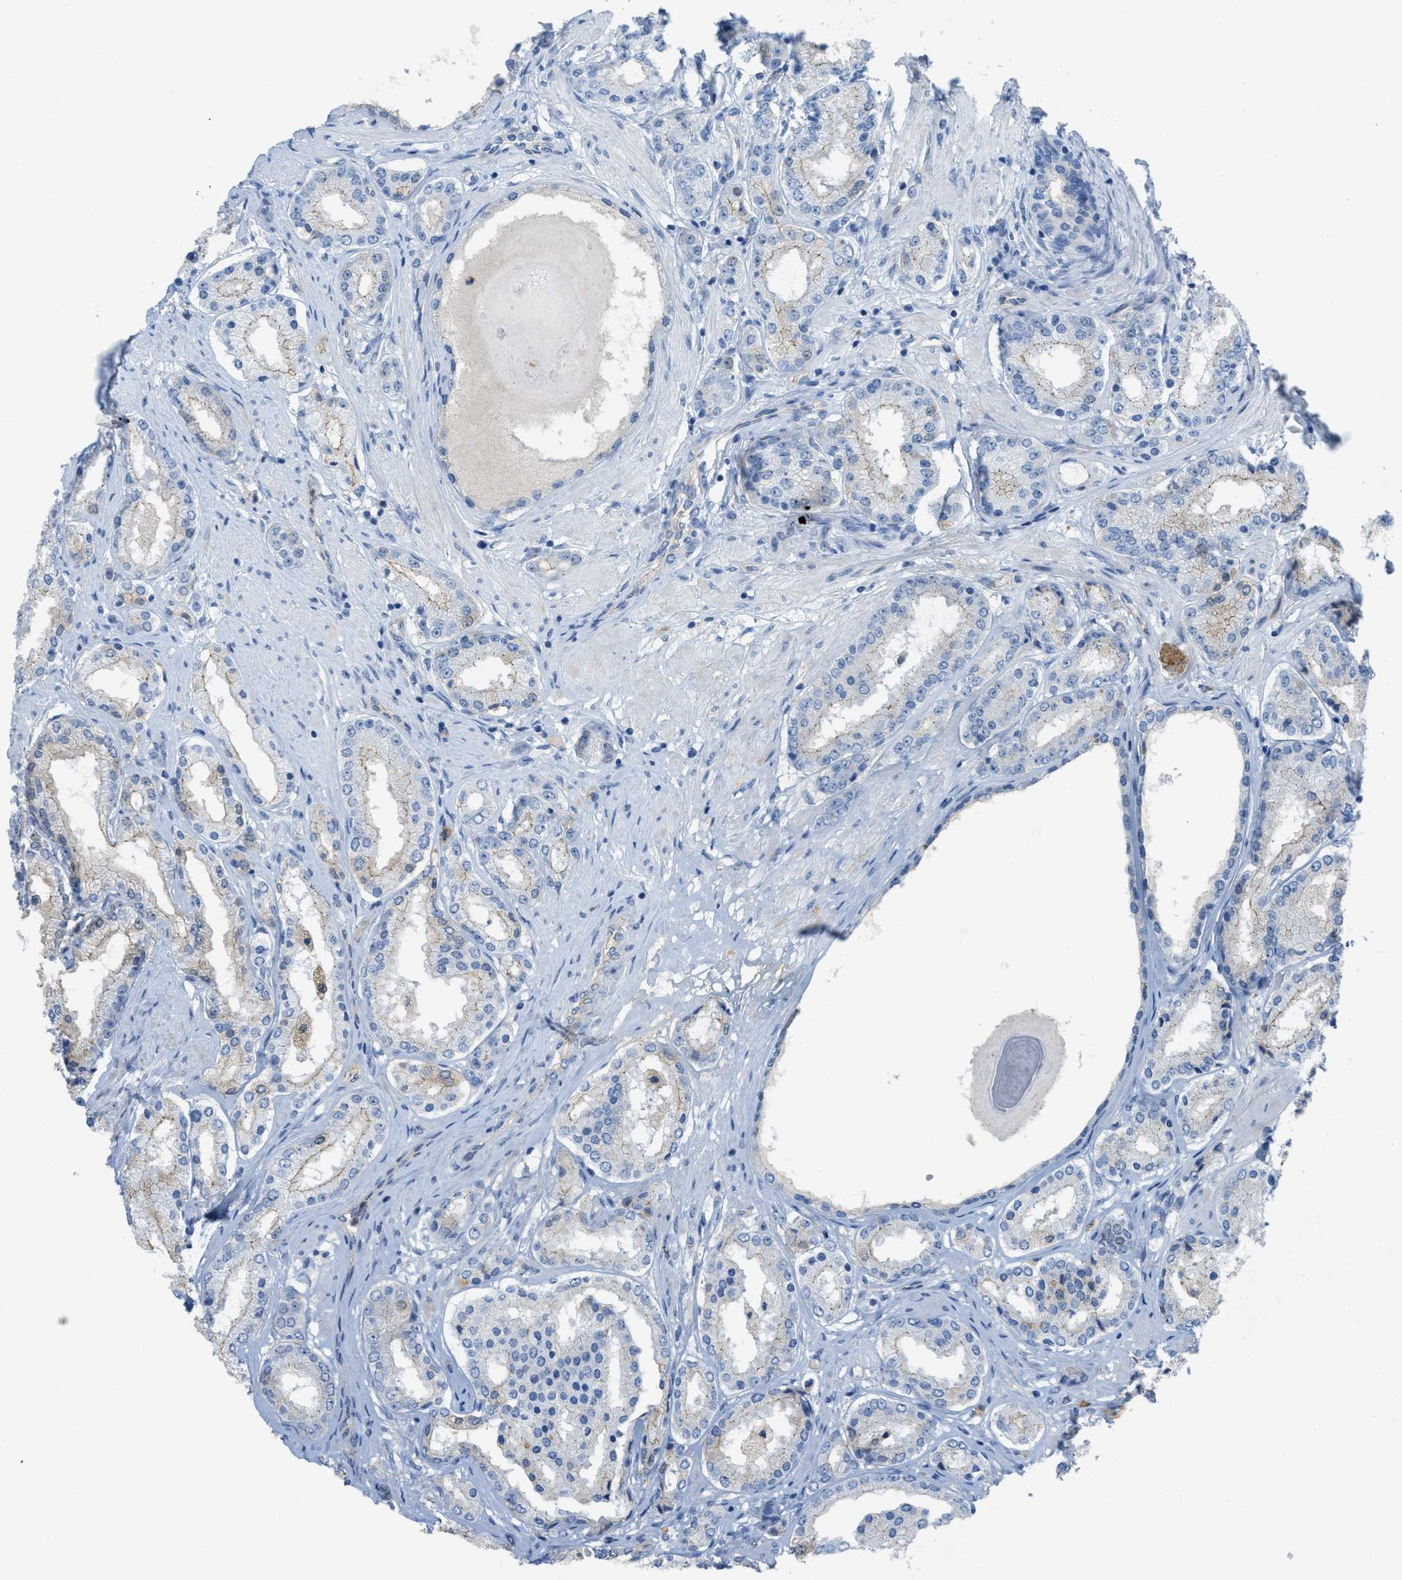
{"staining": {"intensity": "weak", "quantity": "<25%", "location": "cytoplasmic/membranous"}, "tissue": "prostate cancer", "cell_type": "Tumor cells", "image_type": "cancer", "snomed": [{"axis": "morphology", "description": "Adenocarcinoma, Low grade"}, {"axis": "topography", "description": "Prostate"}], "caption": "Tumor cells show no significant protein expression in prostate cancer (adenocarcinoma (low-grade)).", "gene": "CRB3", "patient": {"sex": "male", "age": 63}}